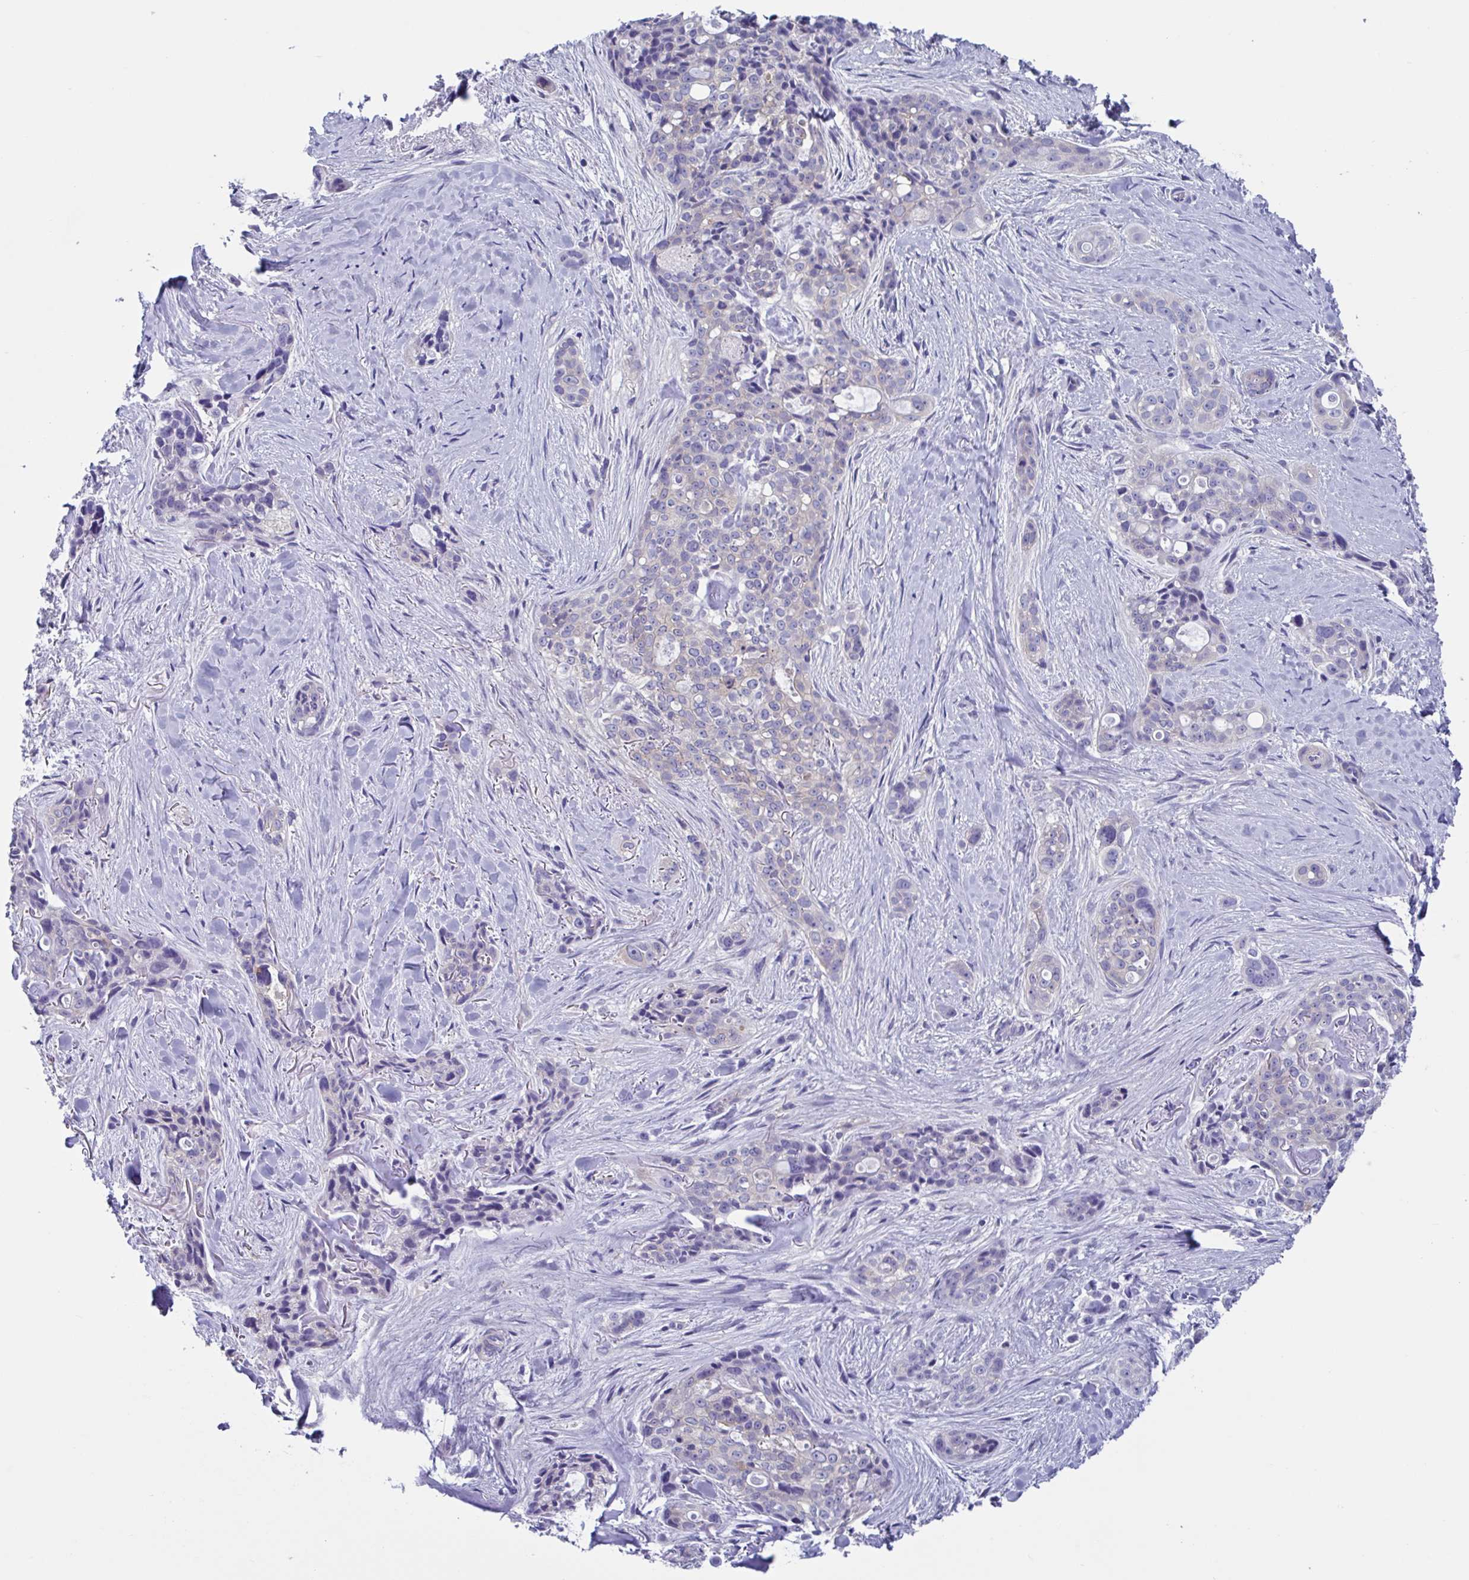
{"staining": {"intensity": "negative", "quantity": "none", "location": "none"}, "tissue": "skin cancer", "cell_type": "Tumor cells", "image_type": "cancer", "snomed": [{"axis": "morphology", "description": "Basal cell carcinoma"}, {"axis": "topography", "description": "Skin"}], "caption": "Immunohistochemistry (IHC) image of skin basal cell carcinoma stained for a protein (brown), which reveals no positivity in tumor cells.", "gene": "LPIN3", "patient": {"sex": "female", "age": 79}}